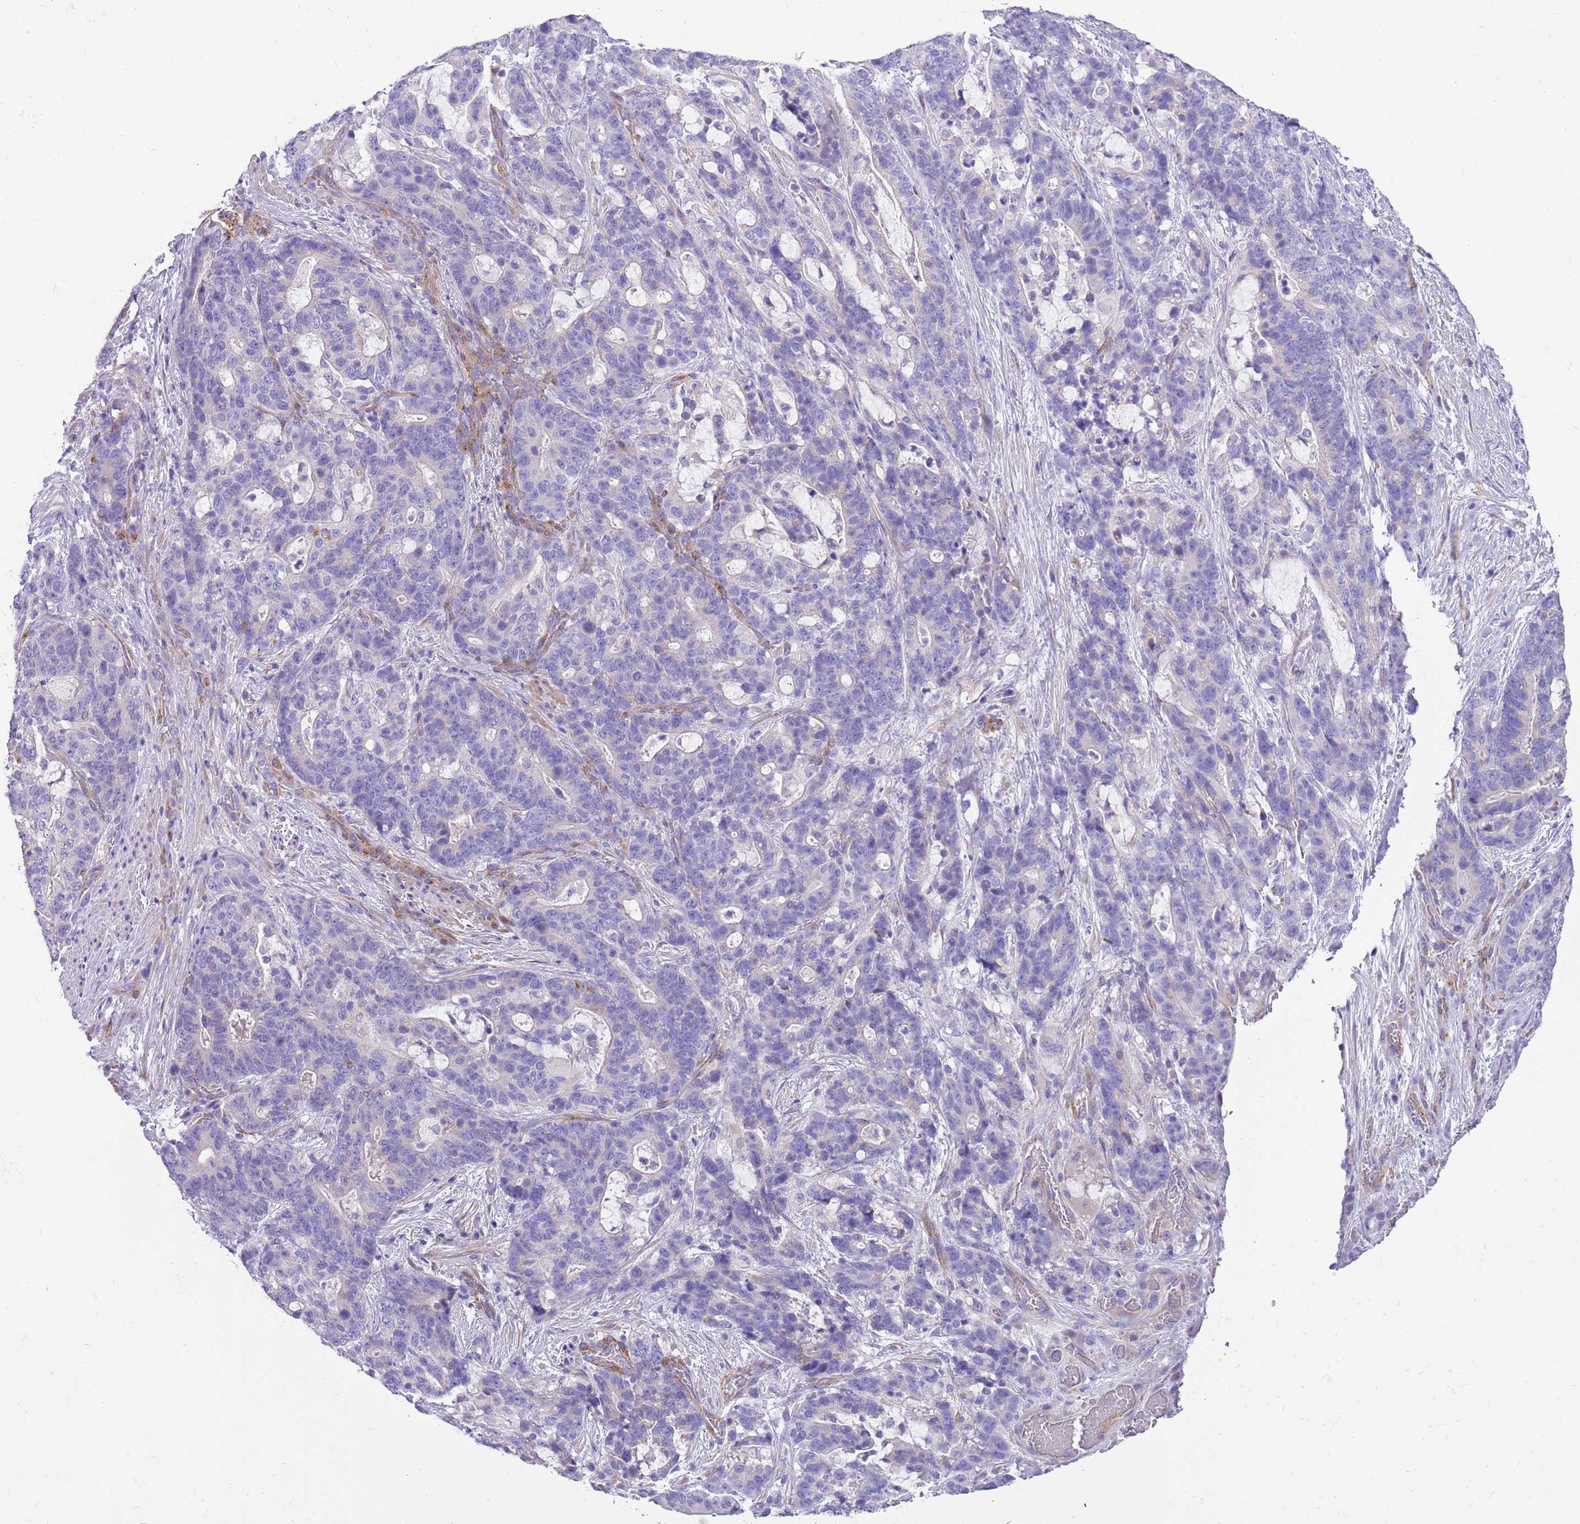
{"staining": {"intensity": "negative", "quantity": "none", "location": "none"}, "tissue": "stomach cancer", "cell_type": "Tumor cells", "image_type": "cancer", "snomed": [{"axis": "morphology", "description": "Normal tissue, NOS"}, {"axis": "morphology", "description": "Adenocarcinoma, NOS"}, {"axis": "topography", "description": "Stomach"}], "caption": "Tumor cells are negative for brown protein staining in adenocarcinoma (stomach).", "gene": "SERINC3", "patient": {"sex": "female", "age": 64}}